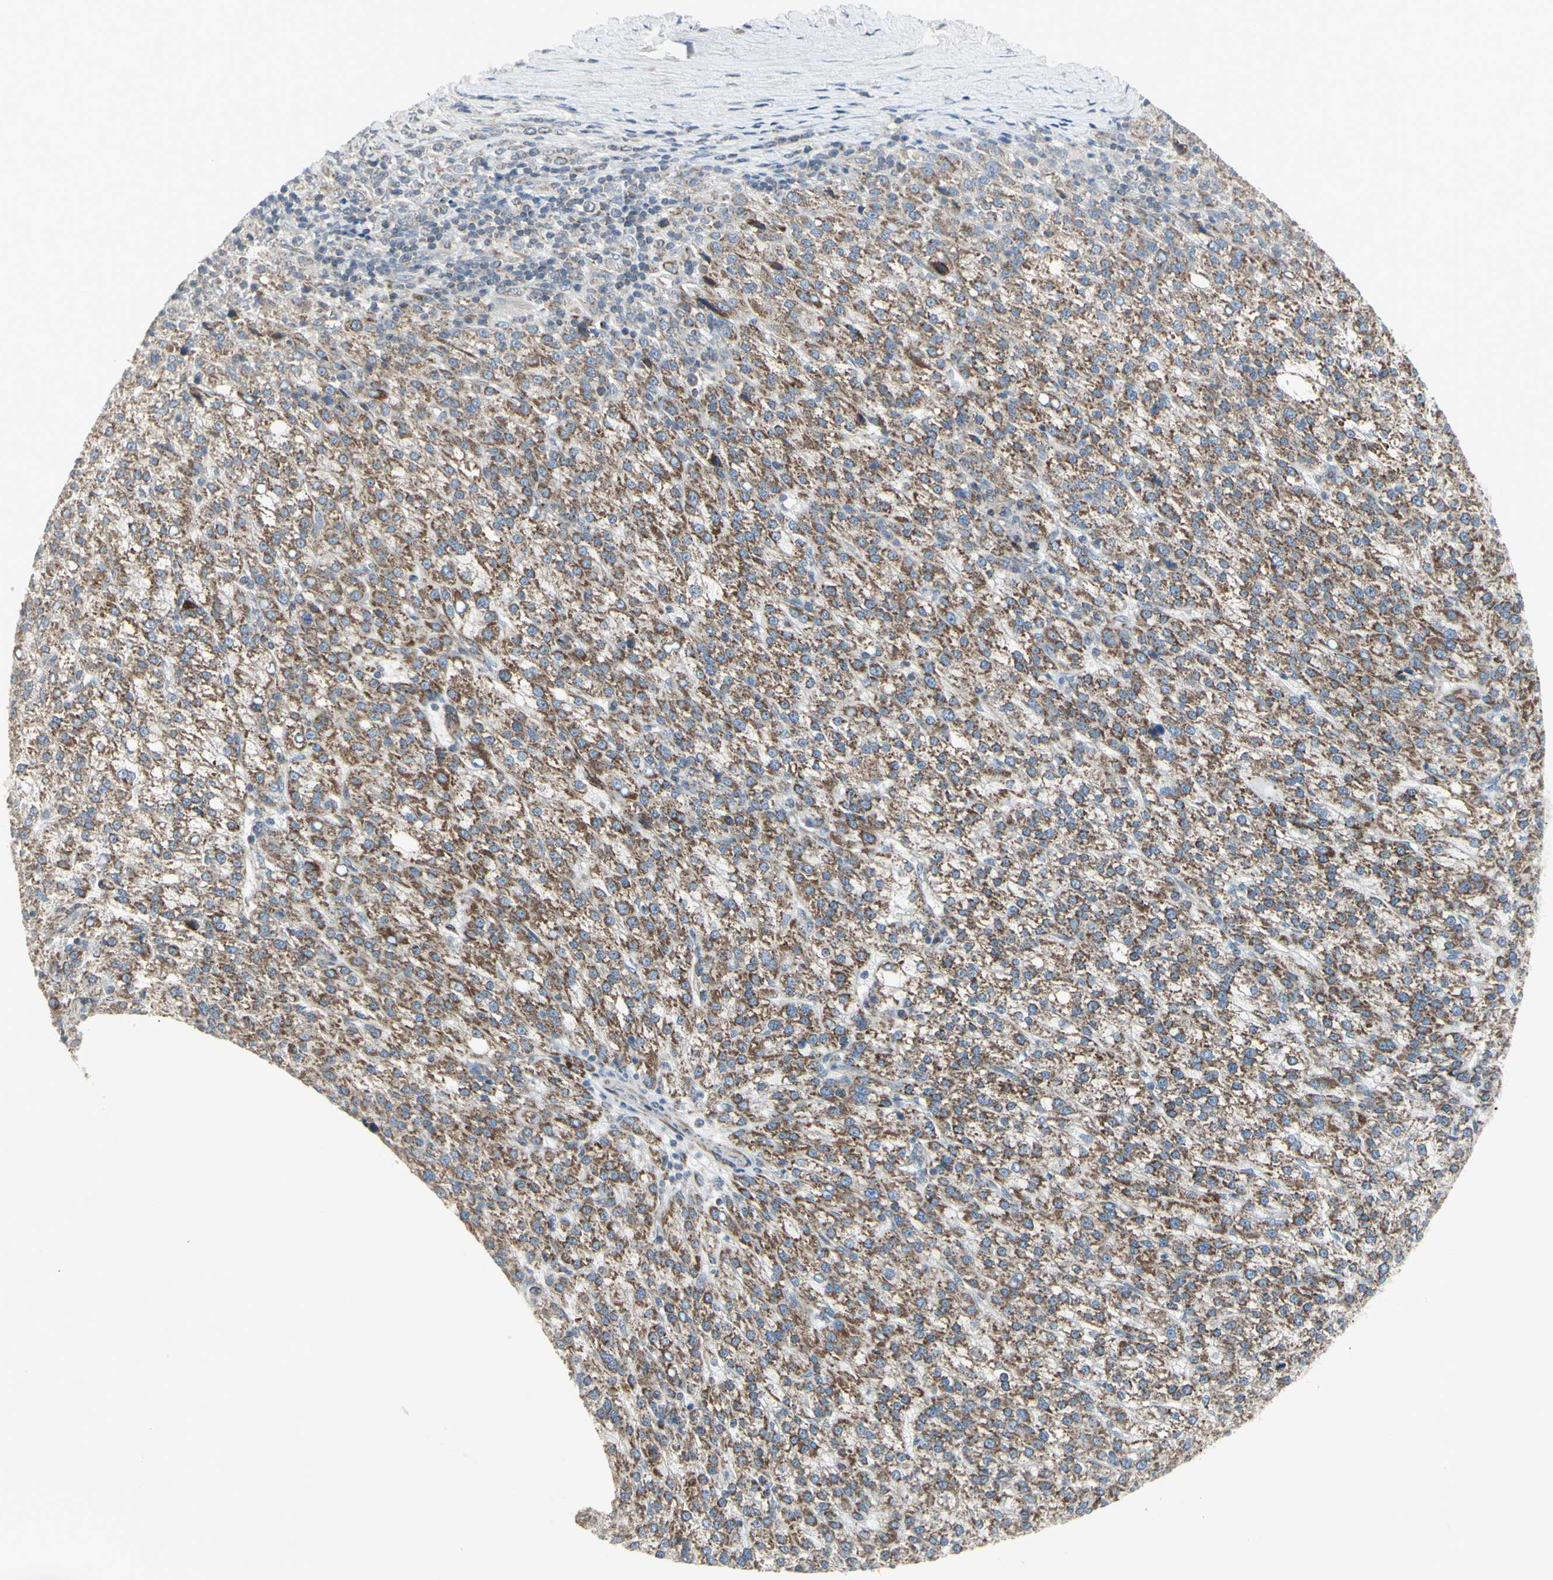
{"staining": {"intensity": "moderate", "quantity": "25%-75%", "location": "cytoplasmic/membranous"}, "tissue": "liver cancer", "cell_type": "Tumor cells", "image_type": "cancer", "snomed": [{"axis": "morphology", "description": "Carcinoma, Hepatocellular, NOS"}, {"axis": "topography", "description": "Liver"}], "caption": "Tumor cells reveal medium levels of moderate cytoplasmic/membranous expression in approximately 25%-75% of cells in human liver hepatocellular carcinoma.", "gene": "FAM171B", "patient": {"sex": "female", "age": 58}}